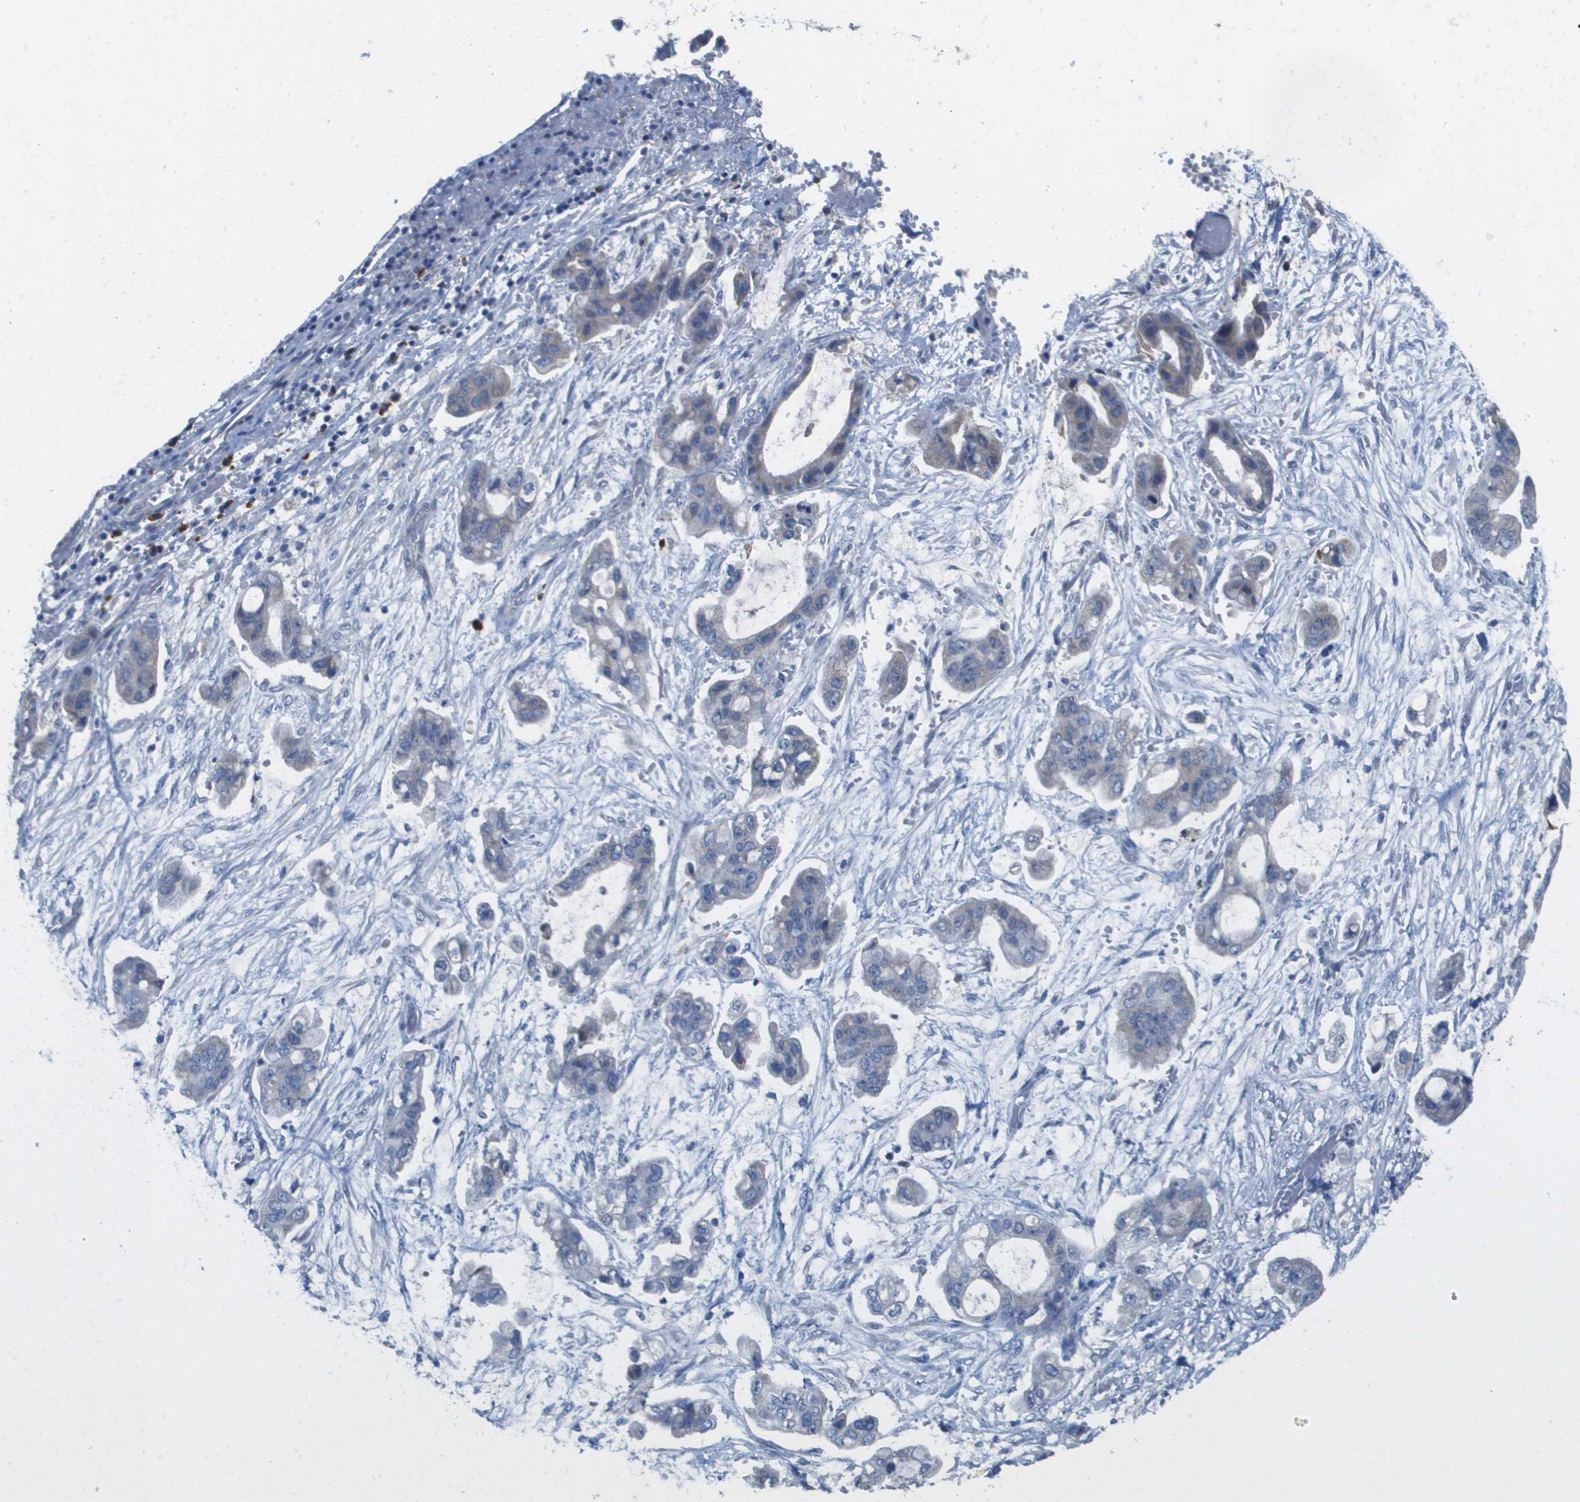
{"staining": {"intensity": "negative", "quantity": "none", "location": "none"}, "tissue": "stomach cancer", "cell_type": "Tumor cells", "image_type": "cancer", "snomed": [{"axis": "morphology", "description": "Adenocarcinoma, NOS"}, {"axis": "topography", "description": "Stomach"}], "caption": "Immunohistochemical staining of stomach adenocarcinoma exhibits no significant expression in tumor cells.", "gene": "CD3G", "patient": {"sex": "male", "age": 62}}